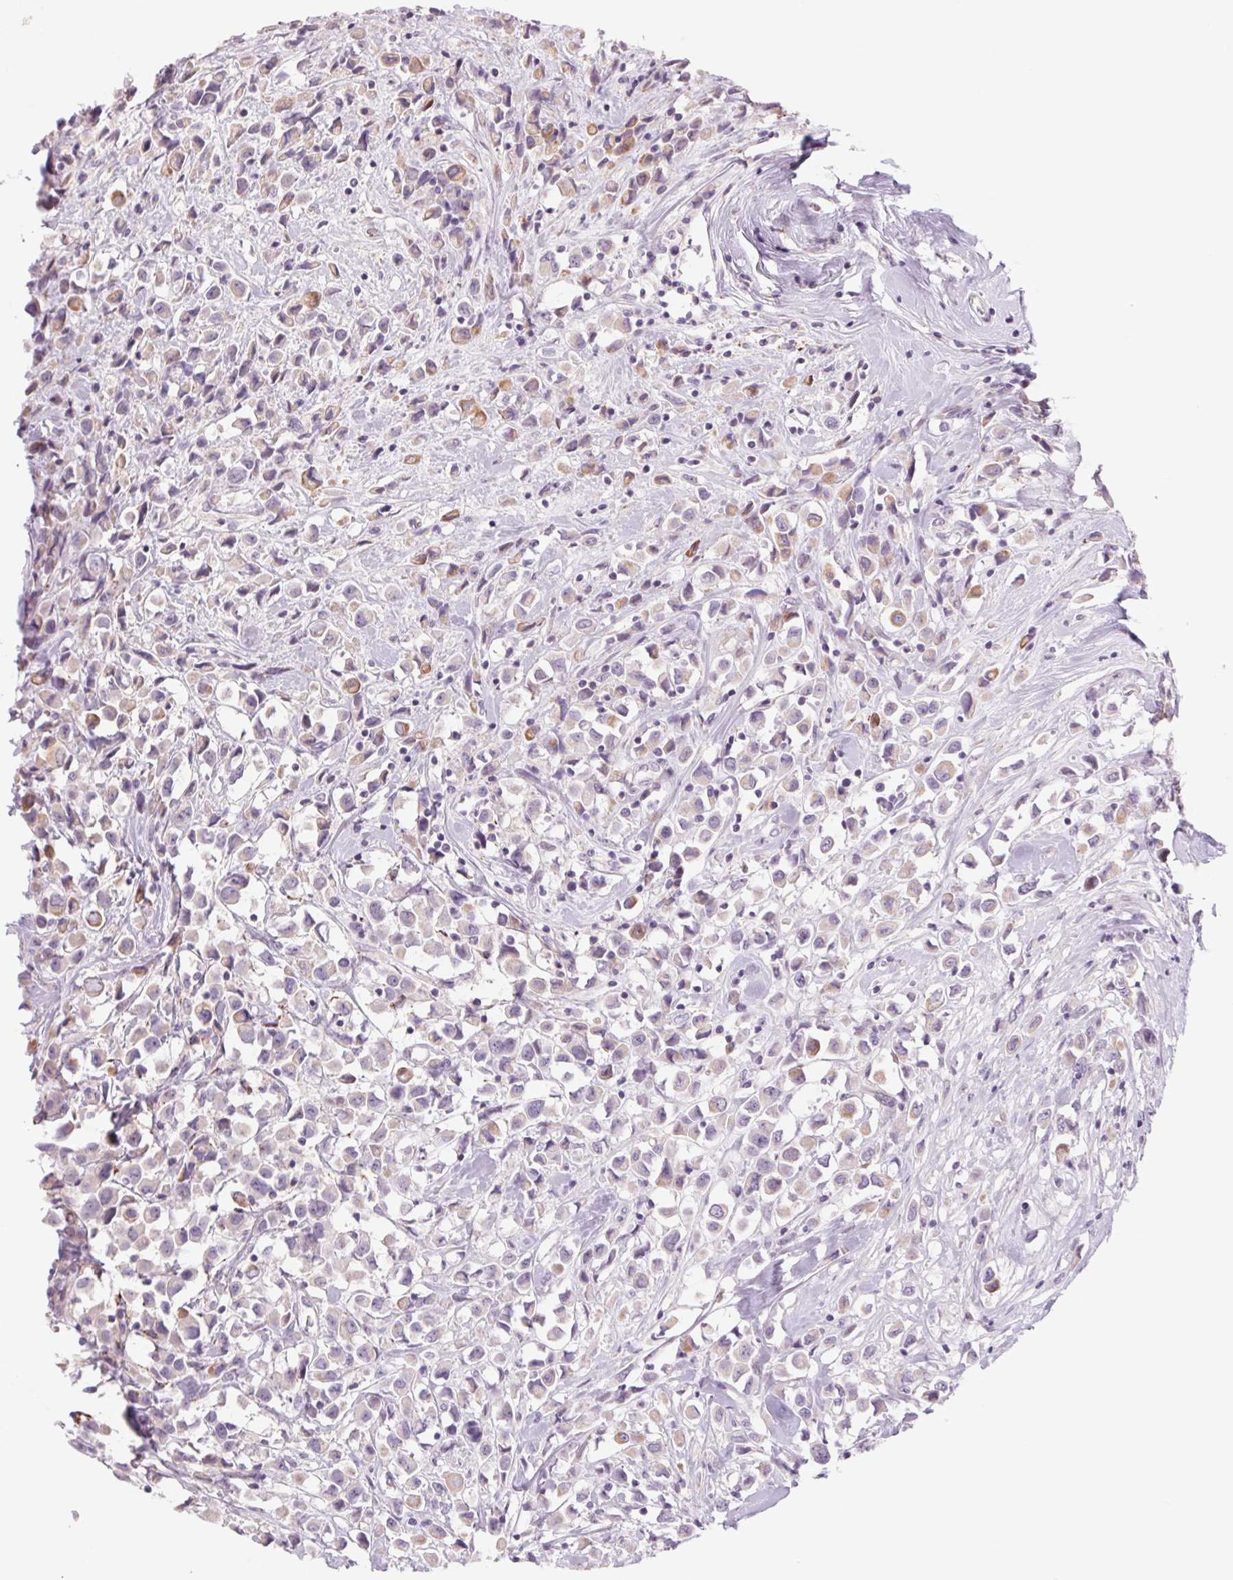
{"staining": {"intensity": "moderate", "quantity": "<25%", "location": "cytoplasmic/membranous"}, "tissue": "breast cancer", "cell_type": "Tumor cells", "image_type": "cancer", "snomed": [{"axis": "morphology", "description": "Duct carcinoma"}, {"axis": "topography", "description": "Breast"}], "caption": "Protein analysis of breast infiltrating ductal carcinoma tissue demonstrates moderate cytoplasmic/membranous staining in about <25% of tumor cells.", "gene": "MS4A13", "patient": {"sex": "female", "age": 61}}